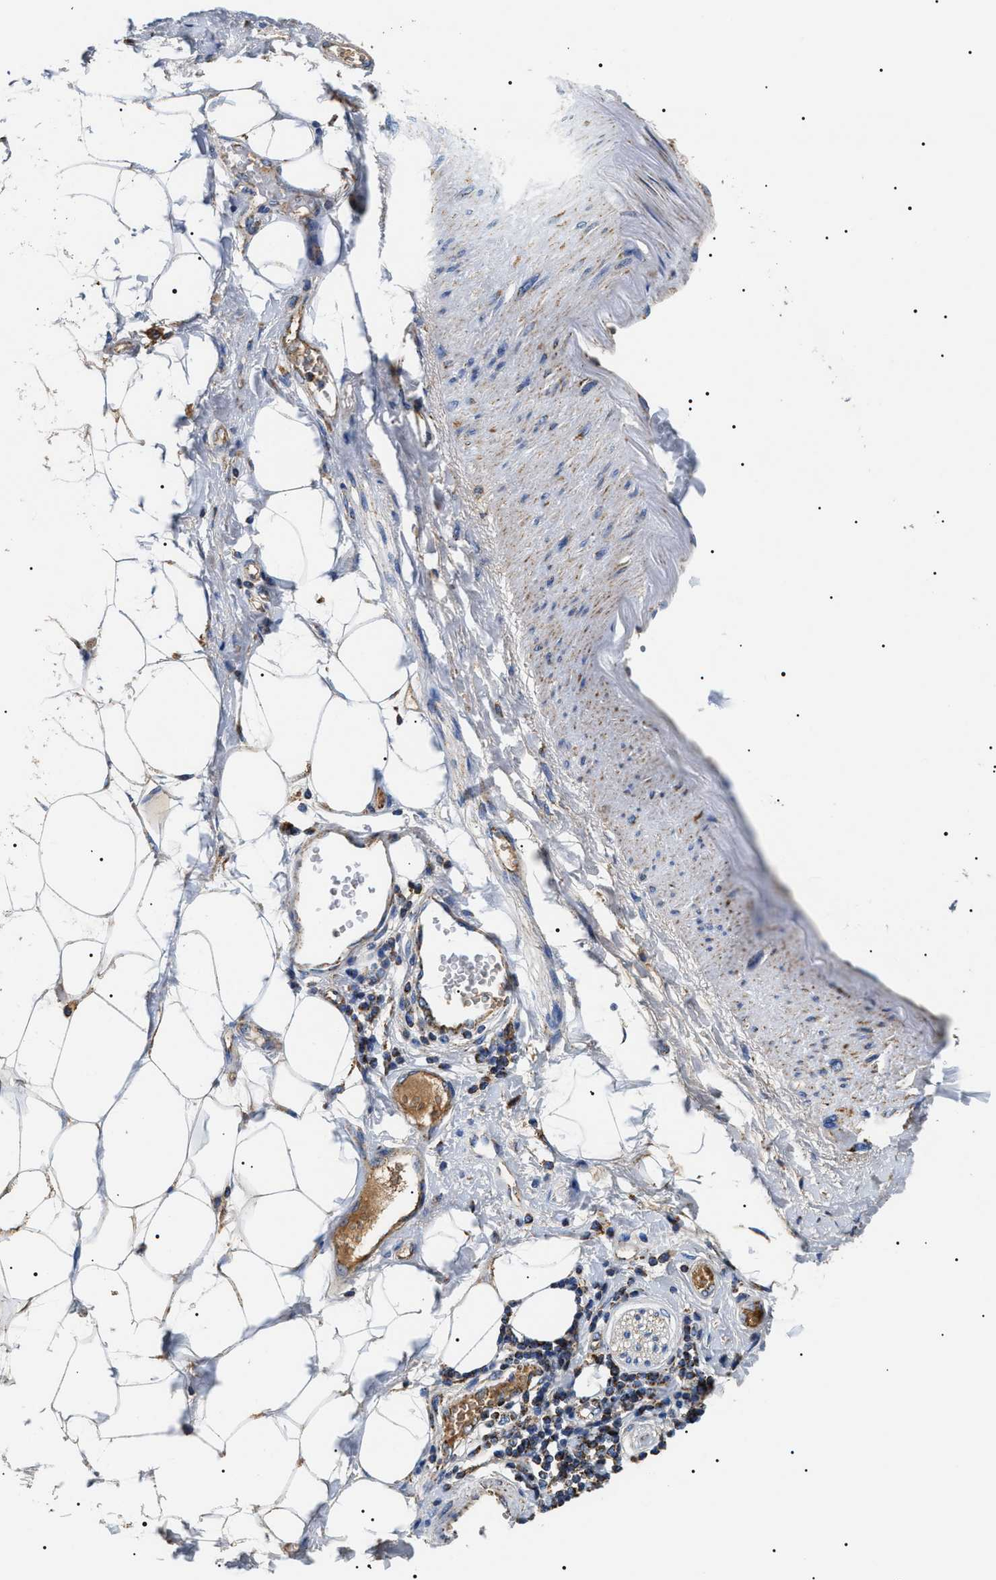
{"staining": {"intensity": "weak", "quantity": ">75%", "location": "cytoplasmic/membranous"}, "tissue": "adipose tissue", "cell_type": "Adipocytes", "image_type": "normal", "snomed": [{"axis": "morphology", "description": "Normal tissue, NOS"}, {"axis": "morphology", "description": "Adenocarcinoma, NOS"}, {"axis": "topography", "description": "Duodenum"}, {"axis": "topography", "description": "Peripheral nerve tissue"}], "caption": "Immunohistochemical staining of unremarkable adipose tissue reveals low levels of weak cytoplasmic/membranous expression in approximately >75% of adipocytes.", "gene": "OXSM", "patient": {"sex": "female", "age": 60}}